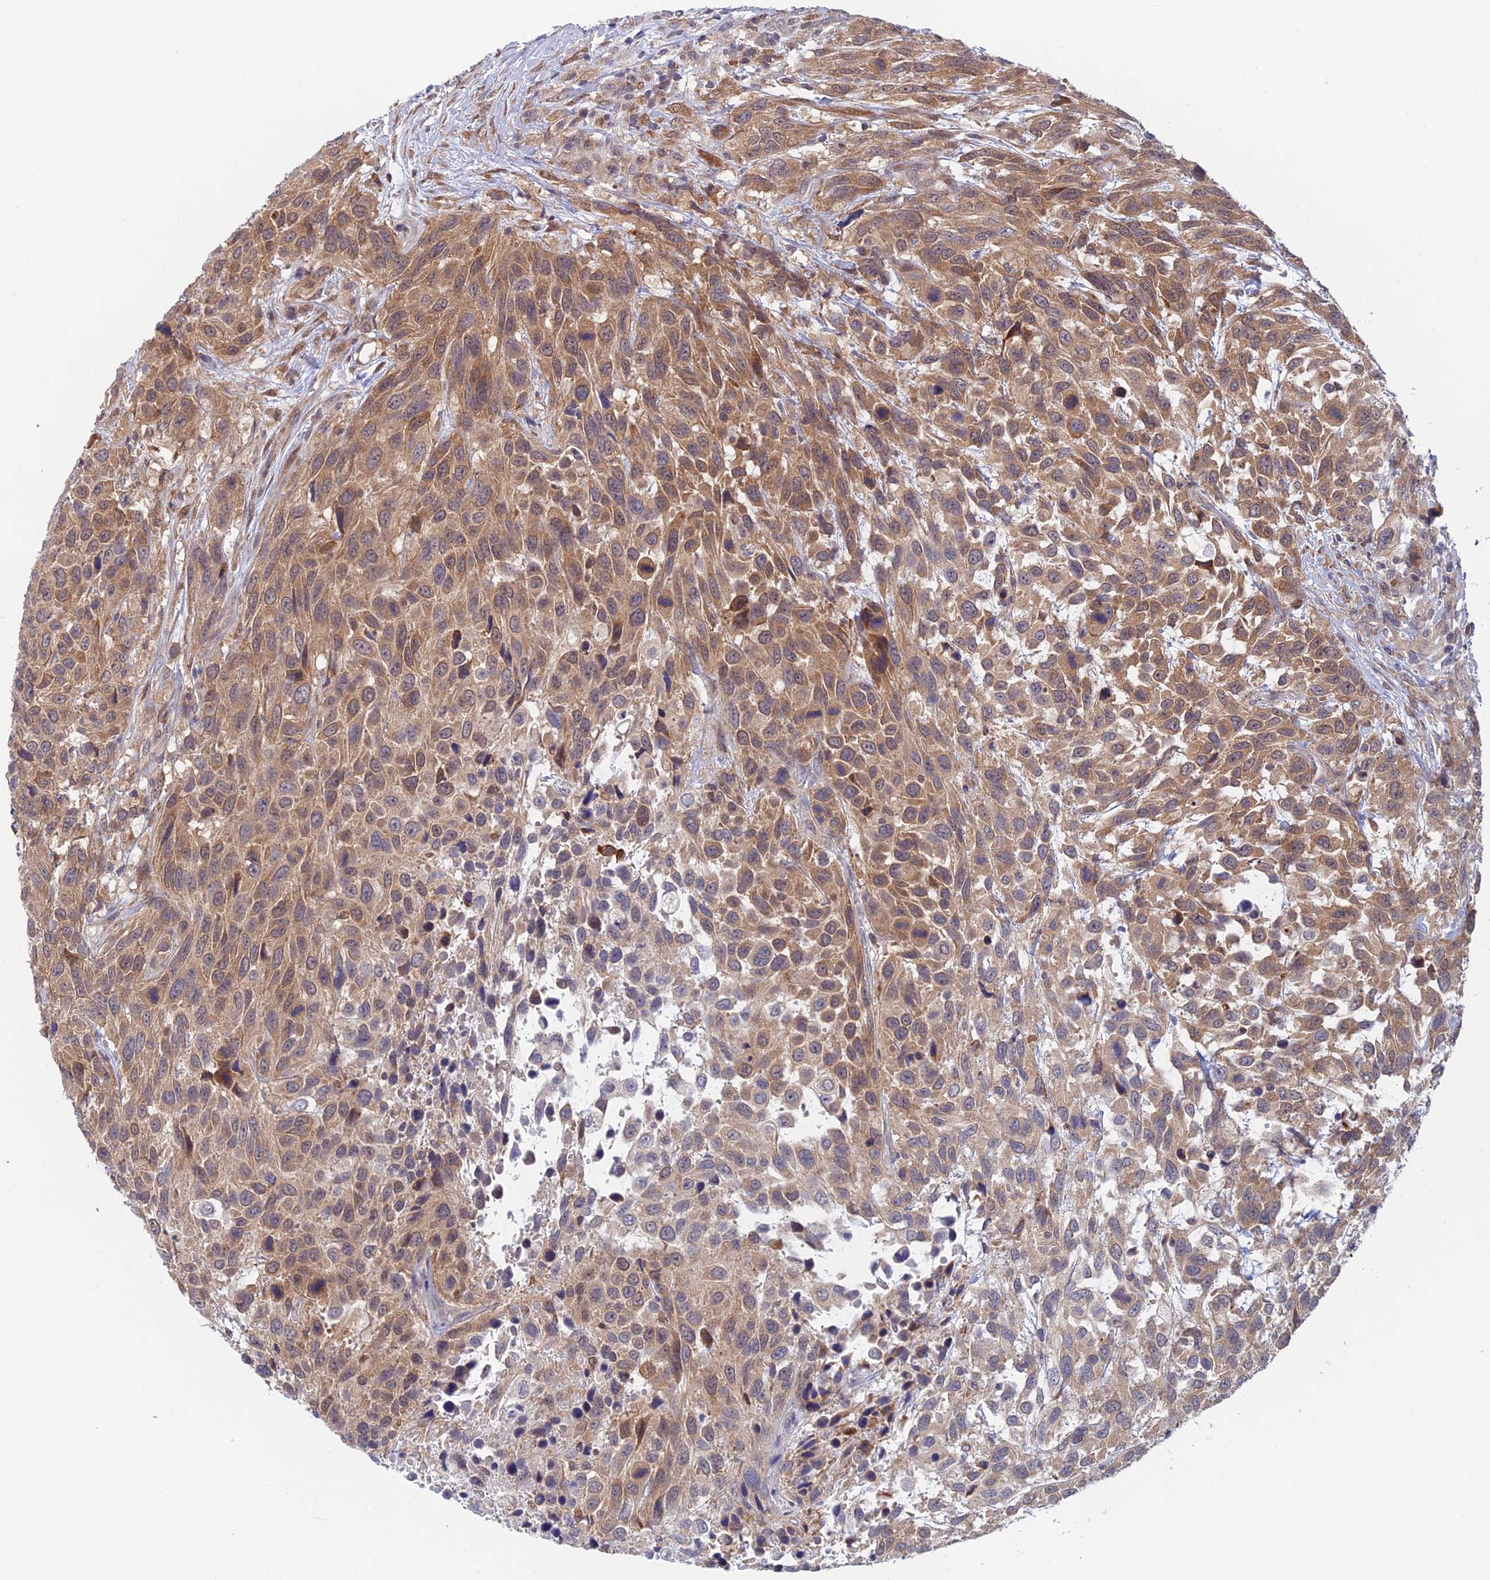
{"staining": {"intensity": "moderate", "quantity": ">75%", "location": "cytoplasmic/membranous"}, "tissue": "urothelial cancer", "cell_type": "Tumor cells", "image_type": "cancer", "snomed": [{"axis": "morphology", "description": "Urothelial carcinoma, High grade"}, {"axis": "topography", "description": "Urinary bladder"}], "caption": "Urothelial carcinoma (high-grade) stained with immunohistochemistry exhibits moderate cytoplasmic/membranous staining in approximately >75% of tumor cells. Nuclei are stained in blue.", "gene": "SRA1", "patient": {"sex": "female", "age": 70}}